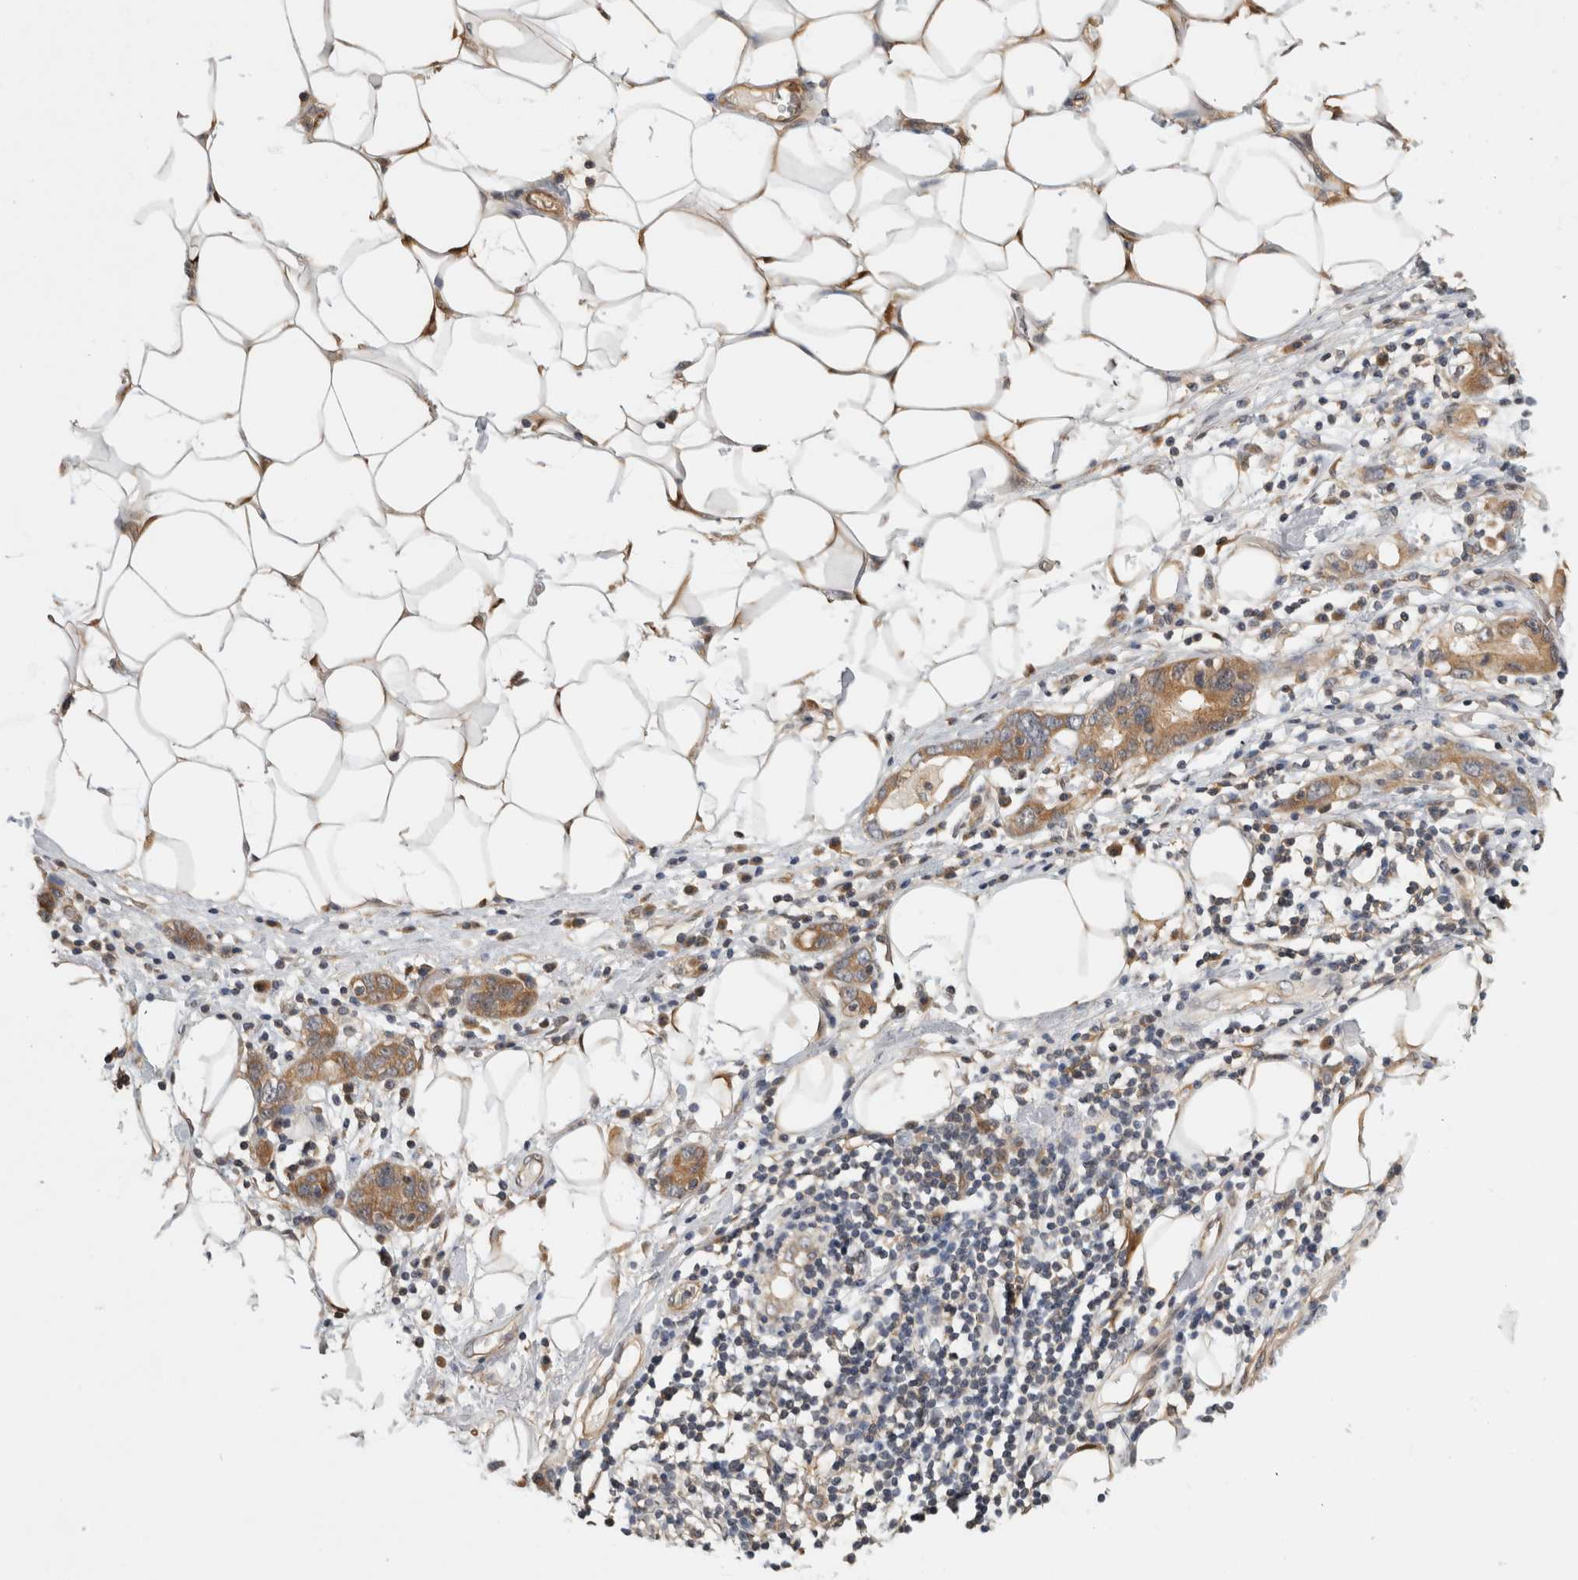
{"staining": {"intensity": "moderate", "quantity": ">75%", "location": "cytoplasmic/membranous"}, "tissue": "stomach cancer", "cell_type": "Tumor cells", "image_type": "cancer", "snomed": [{"axis": "morphology", "description": "Adenocarcinoma, NOS"}, {"axis": "topography", "description": "Stomach, lower"}], "caption": "Immunohistochemical staining of stomach cancer (adenocarcinoma) reveals medium levels of moderate cytoplasmic/membranous positivity in about >75% of tumor cells.", "gene": "PGM1", "patient": {"sex": "female", "age": 93}}